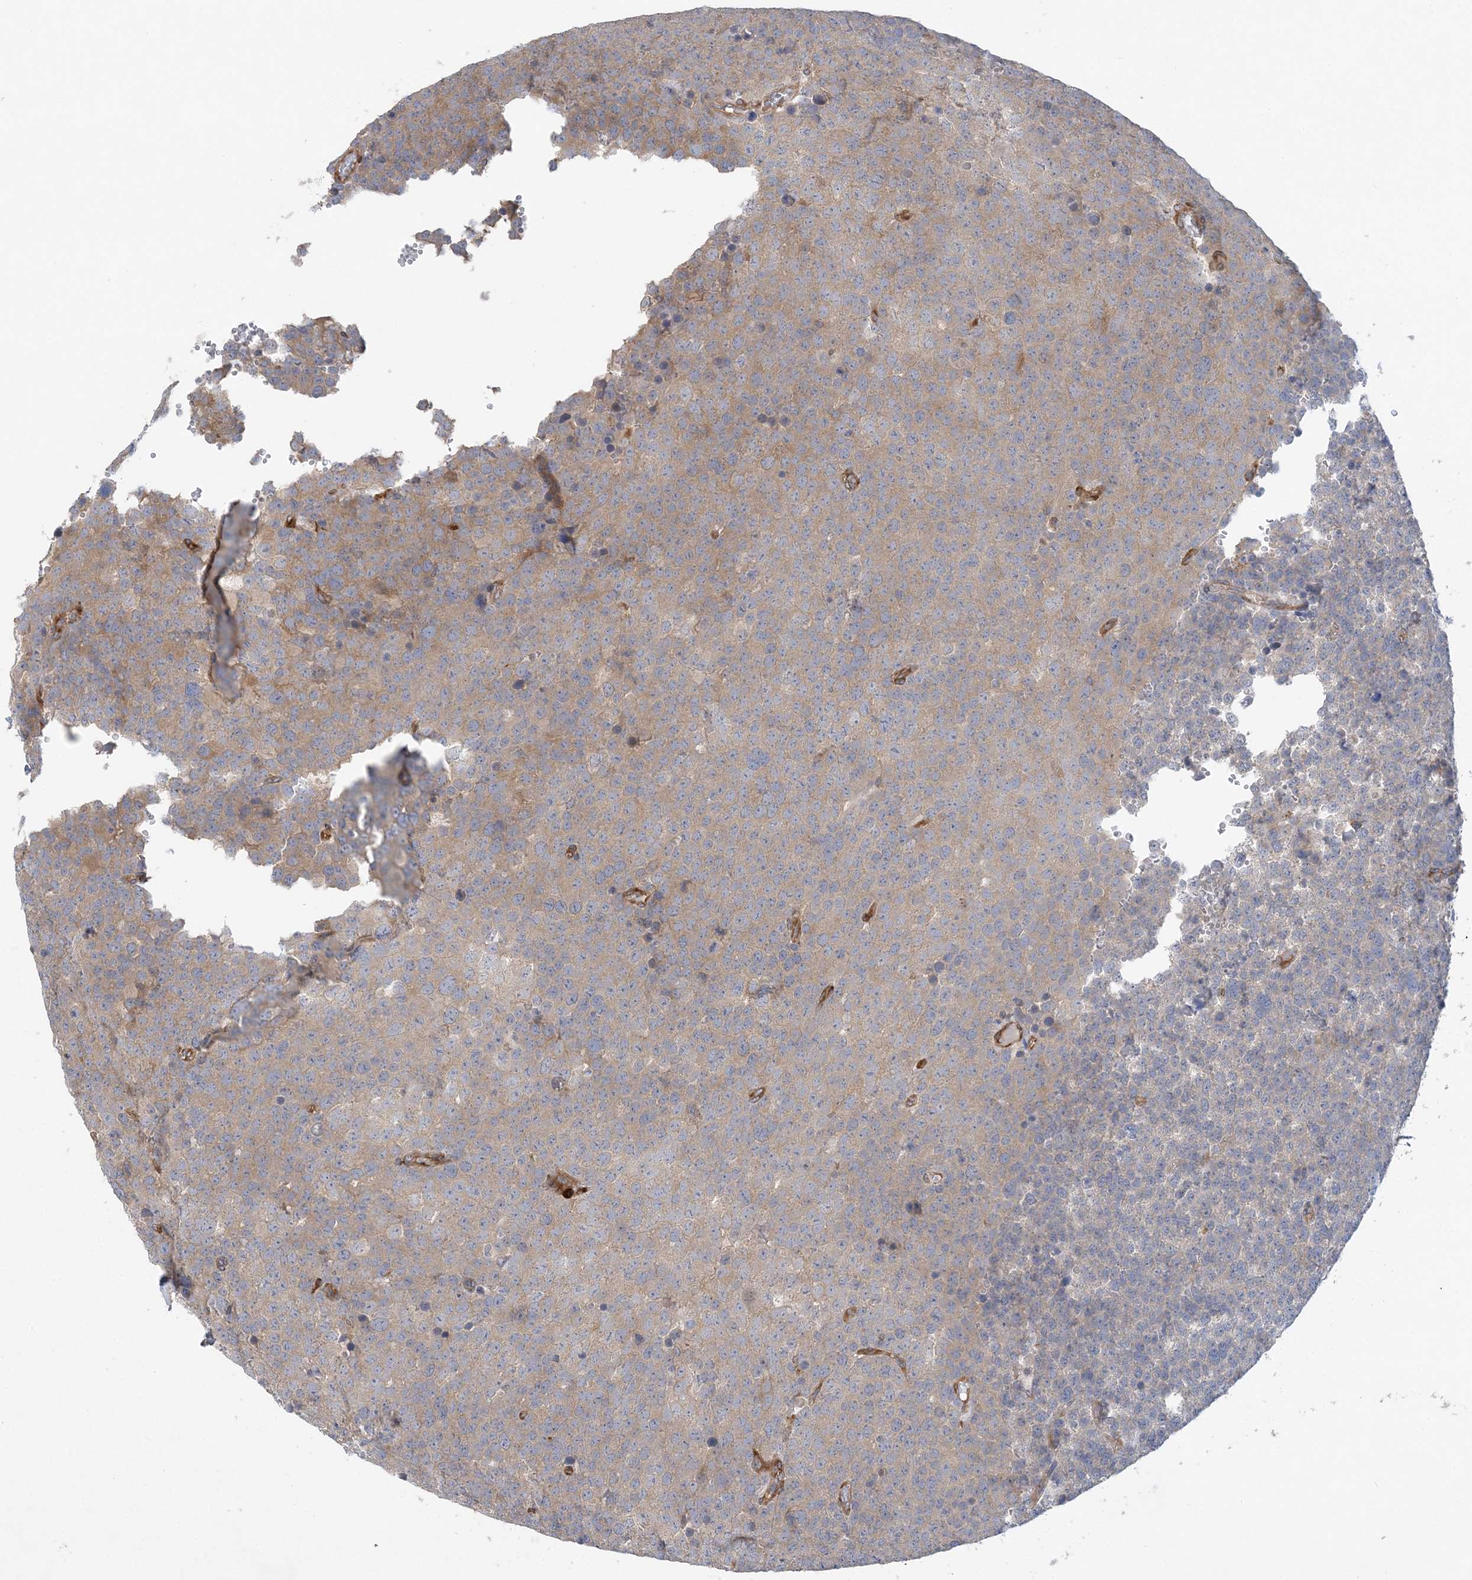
{"staining": {"intensity": "weak", "quantity": "25%-75%", "location": "cytoplasmic/membranous"}, "tissue": "testis cancer", "cell_type": "Tumor cells", "image_type": "cancer", "snomed": [{"axis": "morphology", "description": "Seminoma, NOS"}, {"axis": "topography", "description": "Testis"}], "caption": "Protein staining reveals weak cytoplasmic/membranous positivity in about 25%-75% of tumor cells in testis seminoma. (Brightfield microscopy of DAB IHC at high magnification).", "gene": "MAP4K5", "patient": {"sex": "male", "age": 71}}